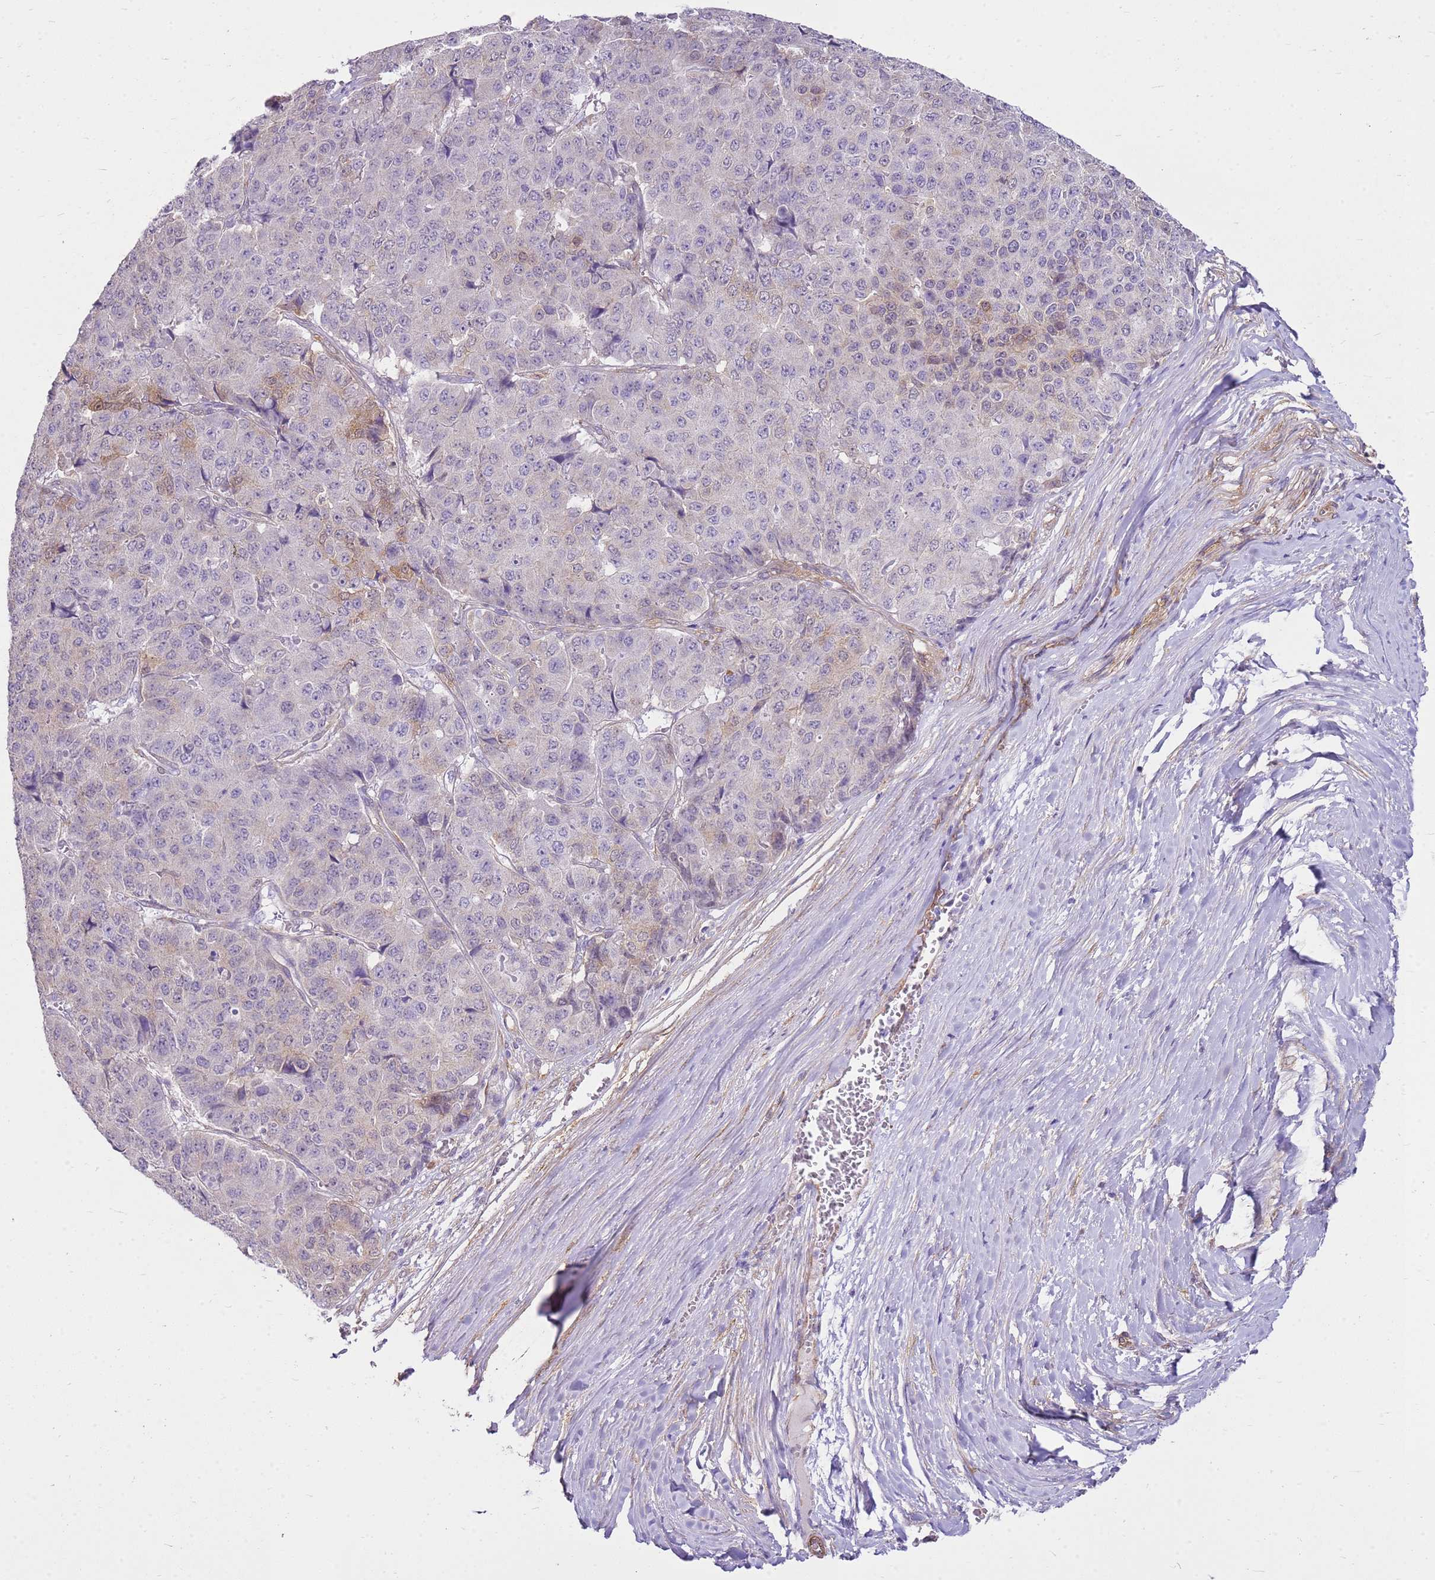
{"staining": {"intensity": "negative", "quantity": "none", "location": "none"}, "tissue": "pancreatic cancer", "cell_type": "Tumor cells", "image_type": "cancer", "snomed": [{"axis": "morphology", "description": "Adenocarcinoma, NOS"}, {"axis": "topography", "description": "Pancreas"}], "caption": "The image shows no significant staining in tumor cells of pancreatic cancer. (DAB (3,3'-diaminobenzidine) immunohistochemistry visualized using brightfield microscopy, high magnification).", "gene": "HSPB1", "patient": {"sex": "male", "age": 50}}